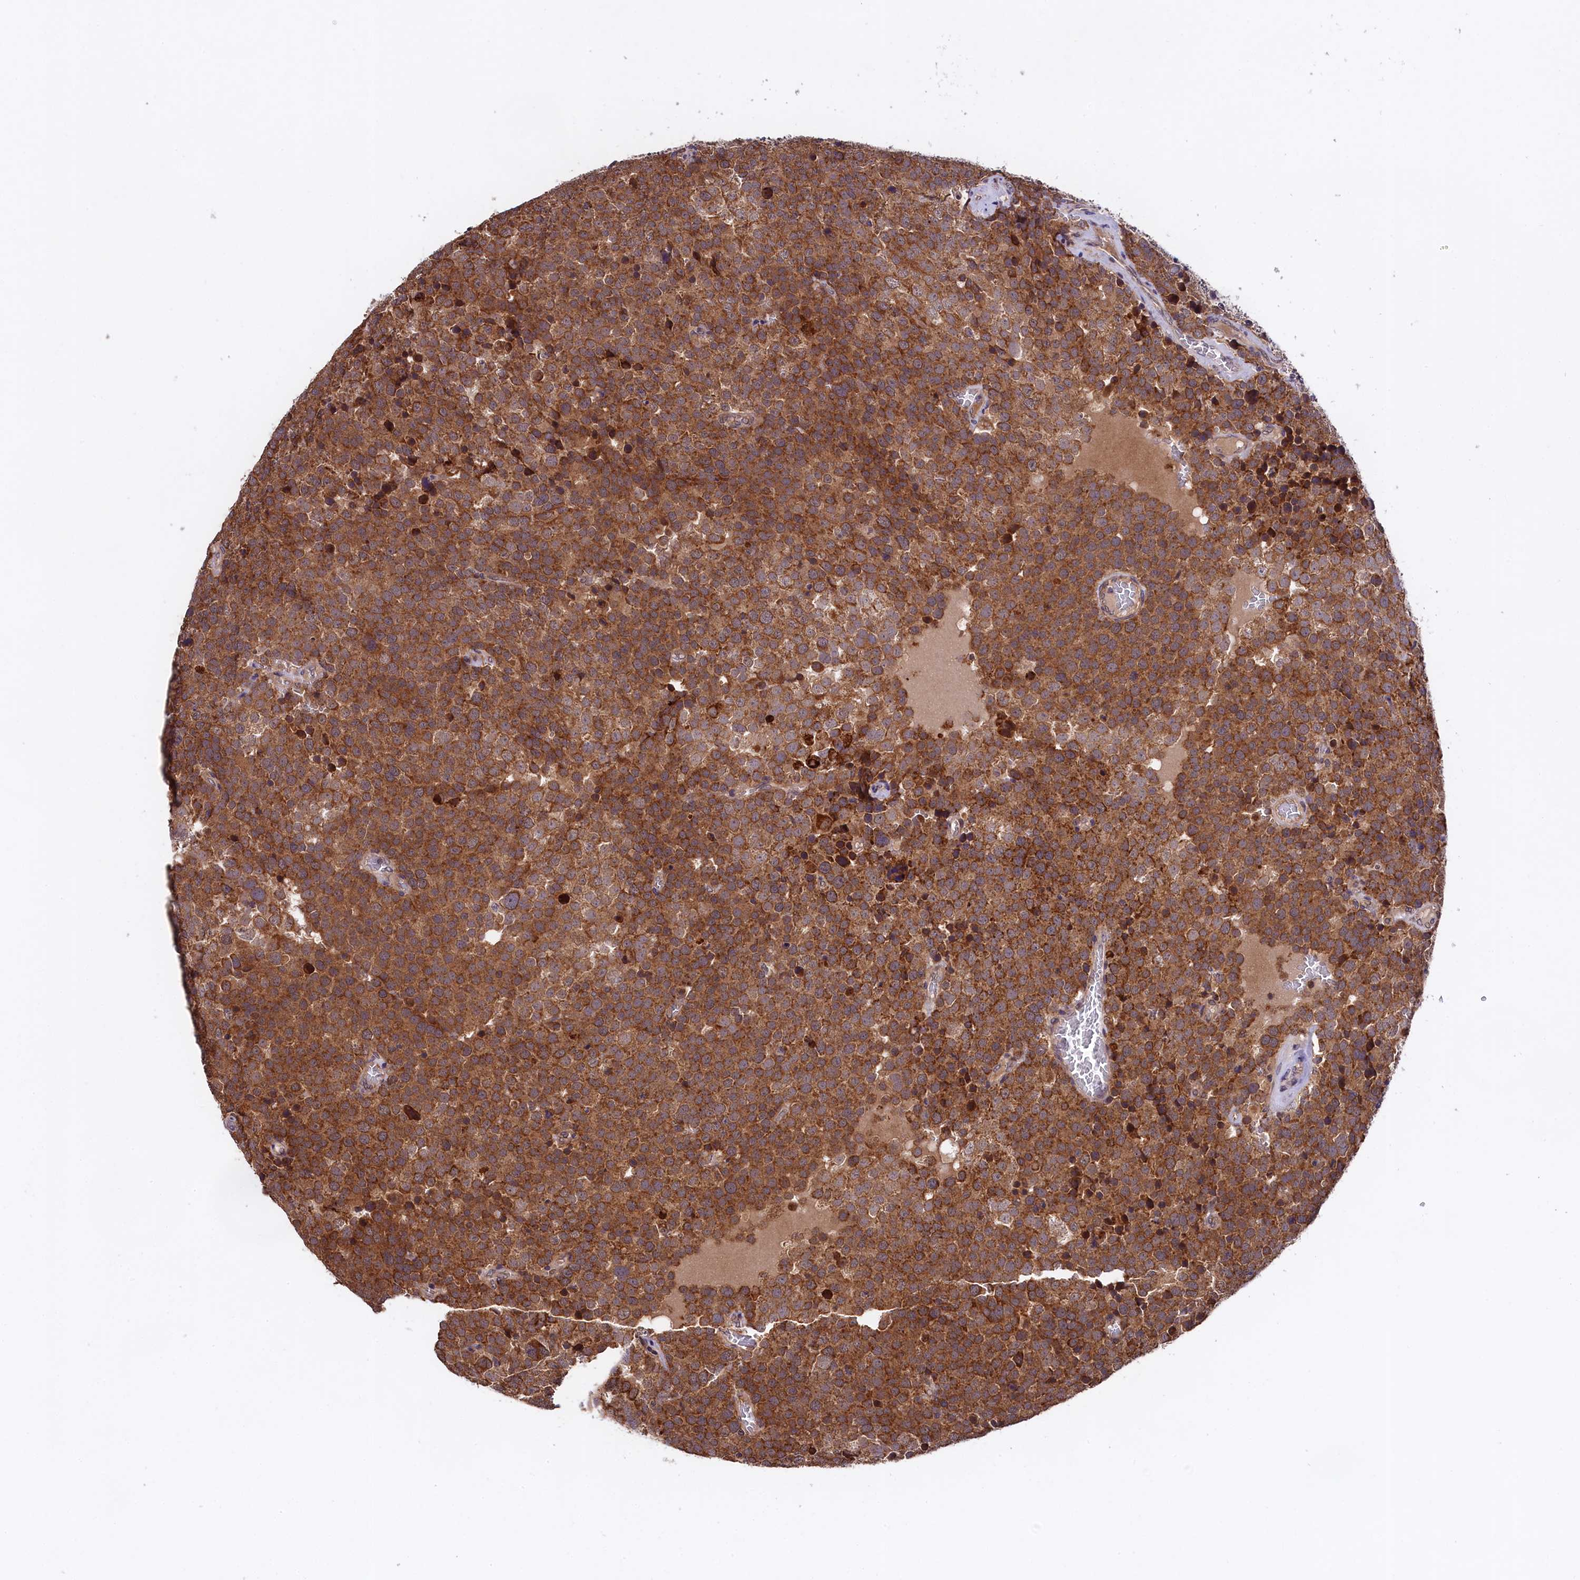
{"staining": {"intensity": "strong", "quantity": ">75%", "location": "cytoplasmic/membranous"}, "tissue": "testis cancer", "cell_type": "Tumor cells", "image_type": "cancer", "snomed": [{"axis": "morphology", "description": "Seminoma, NOS"}, {"axis": "topography", "description": "Testis"}], "caption": "Immunohistochemistry staining of seminoma (testis), which shows high levels of strong cytoplasmic/membranous expression in about >75% of tumor cells indicating strong cytoplasmic/membranous protein expression. The staining was performed using DAB (3,3'-diaminobenzidine) (brown) for protein detection and nuclei were counterstained in hematoxylin (blue).", "gene": "DOHH", "patient": {"sex": "male", "age": 71}}